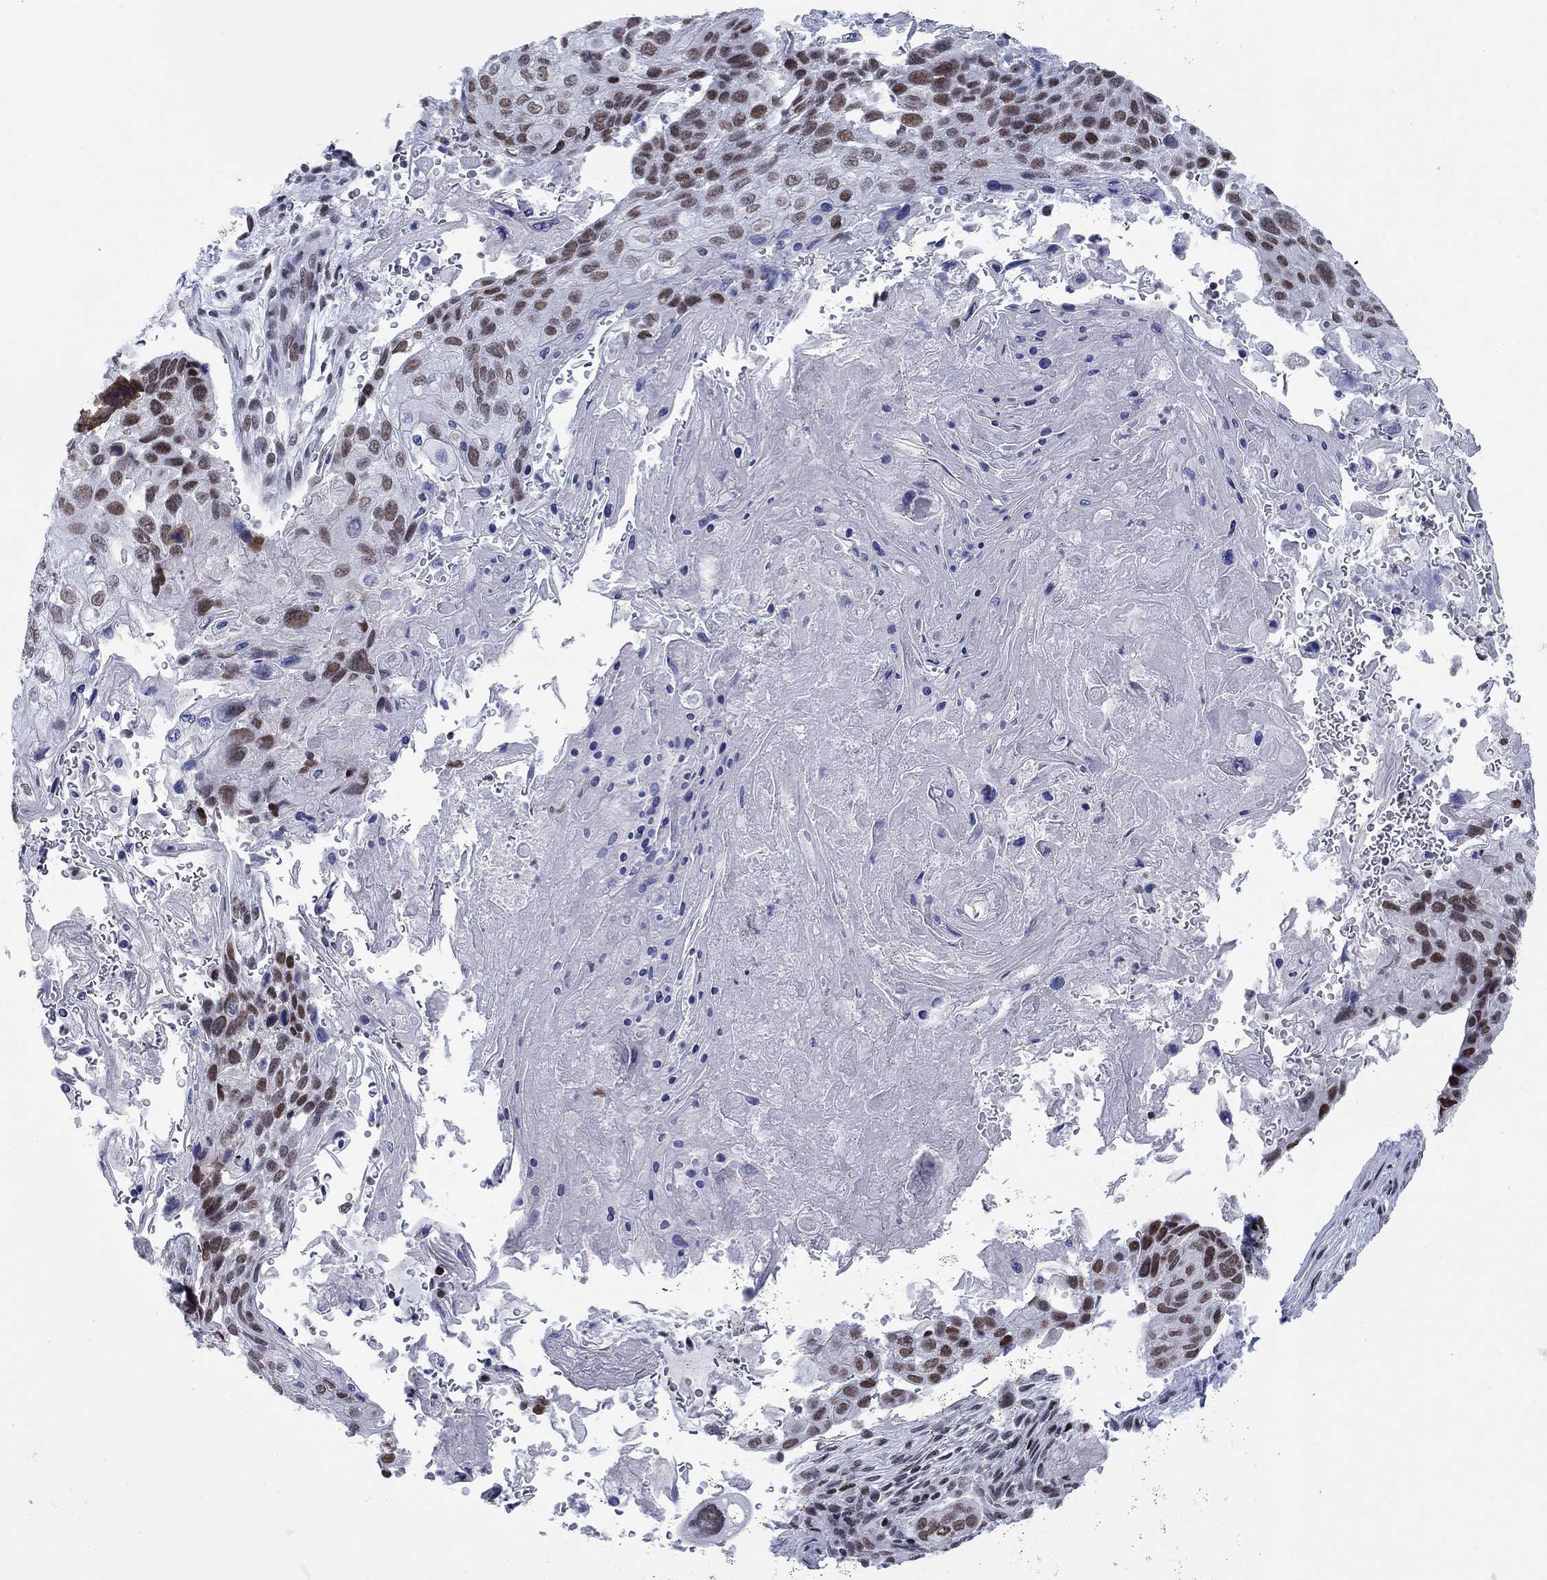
{"staining": {"intensity": "moderate", "quantity": "25%-75%", "location": "nuclear"}, "tissue": "lung cancer", "cell_type": "Tumor cells", "image_type": "cancer", "snomed": [{"axis": "morphology", "description": "Normal tissue, NOS"}, {"axis": "morphology", "description": "Squamous cell carcinoma, NOS"}, {"axis": "topography", "description": "Bronchus"}, {"axis": "topography", "description": "Lung"}], "caption": "Human lung cancer (squamous cell carcinoma) stained with a brown dye reveals moderate nuclear positive expression in approximately 25%-75% of tumor cells.", "gene": "NPAS3", "patient": {"sex": "male", "age": 69}}